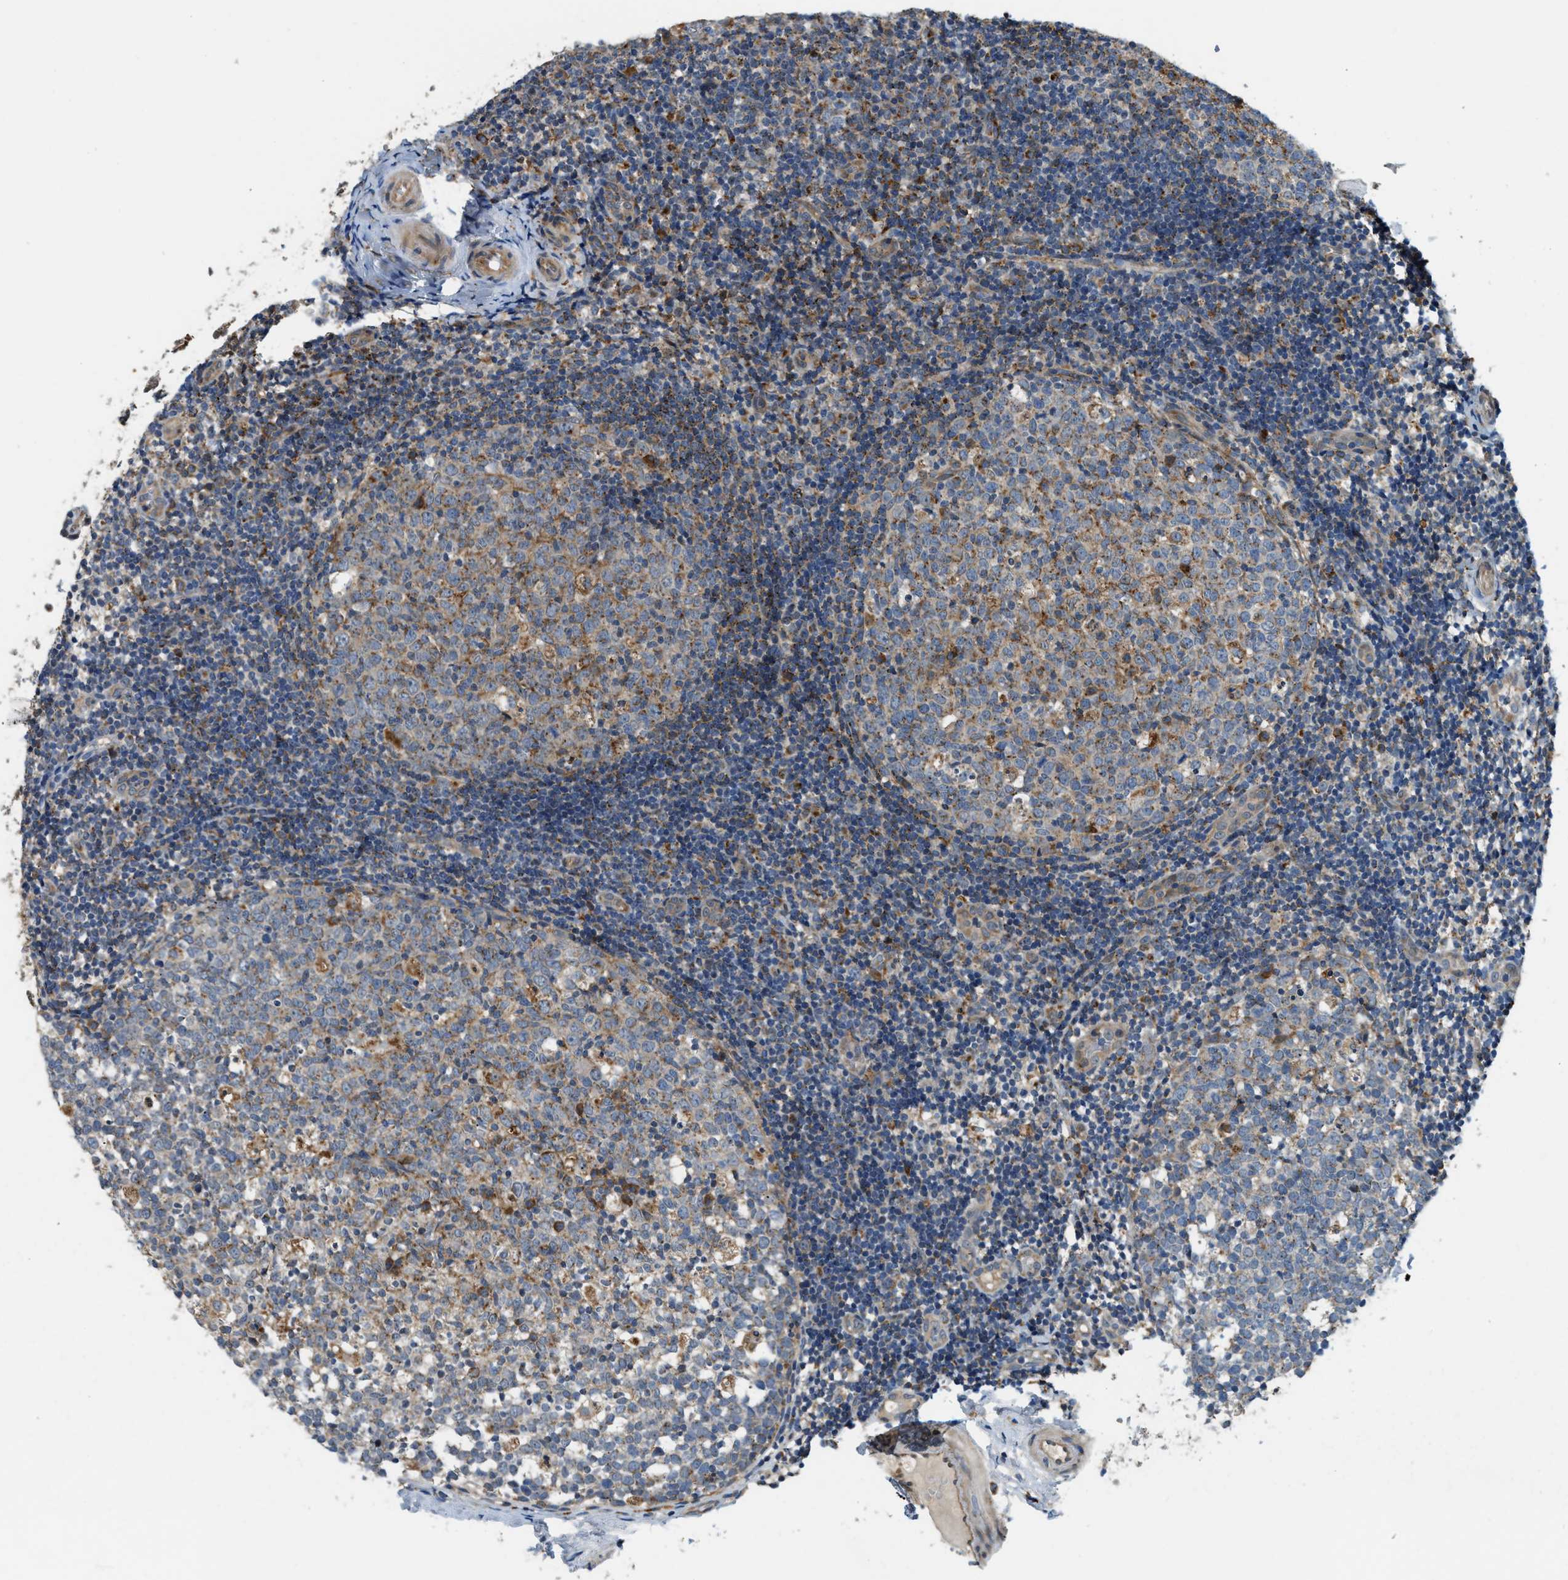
{"staining": {"intensity": "moderate", "quantity": "25%-75%", "location": "cytoplasmic/membranous"}, "tissue": "tonsil", "cell_type": "Germinal center cells", "image_type": "normal", "snomed": [{"axis": "morphology", "description": "Normal tissue, NOS"}, {"axis": "topography", "description": "Tonsil"}], "caption": "DAB (3,3'-diaminobenzidine) immunohistochemical staining of benign tonsil shows moderate cytoplasmic/membranous protein positivity in approximately 25%-75% of germinal center cells.", "gene": "STARD3NL", "patient": {"sex": "female", "age": 19}}